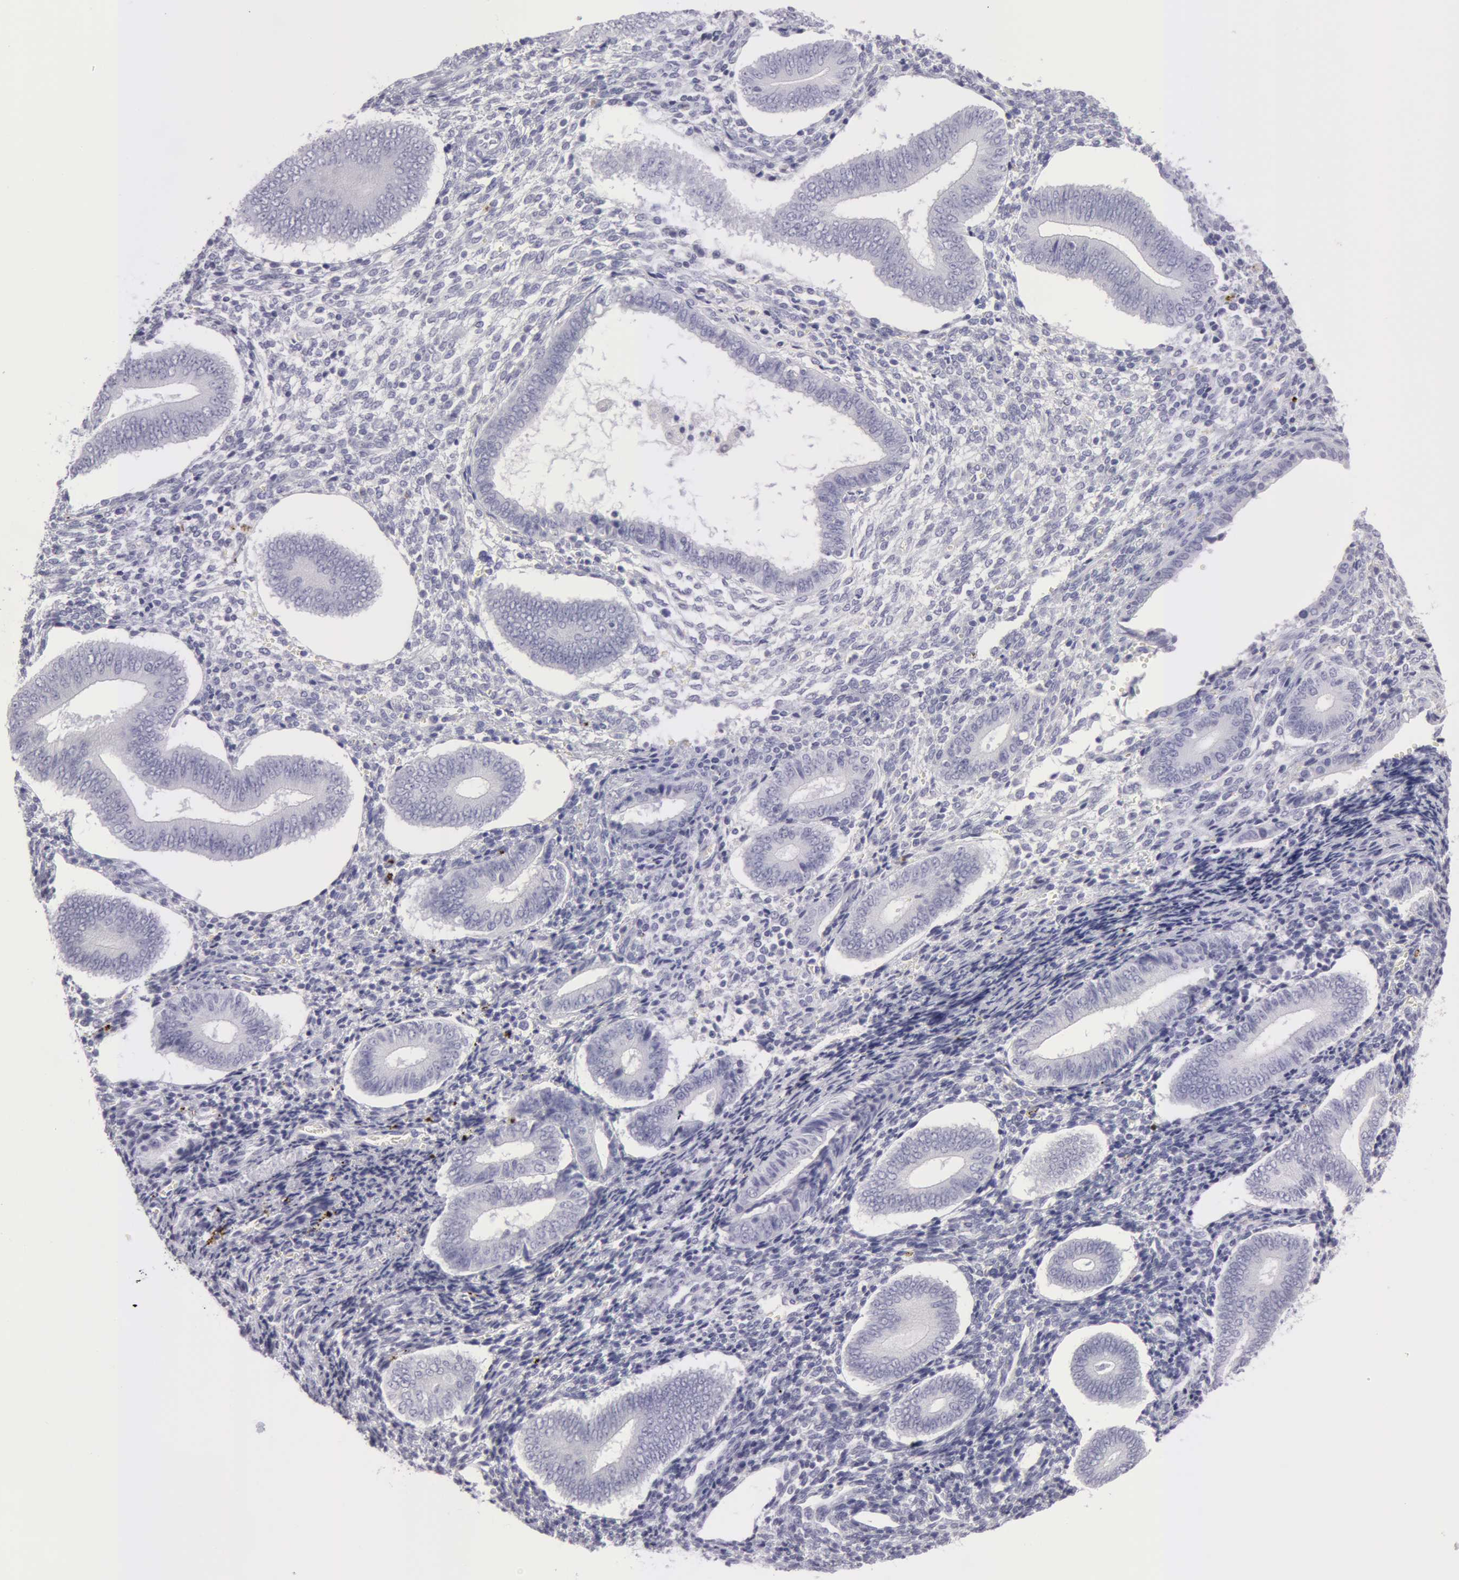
{"staining": {"intensity": "negative", "quantity": "none", "location": "none"}, "tissue": "endometrium", "cell_type": "Cells in endometrial stroma", "image_type": "normal", "snomed": [{"axis": "morphology", "description": "Normal tissue, NOS"}, {"axis": "topography", "description": "Uterus"}, {"axis": "topography", "description": "Endometrium"}], "caption": "The micrograph displays no staining of cells in endometrial stroma in normal endometrium.", "gene": "AMACR", "patient": {"sex": "female", "age": 33}}